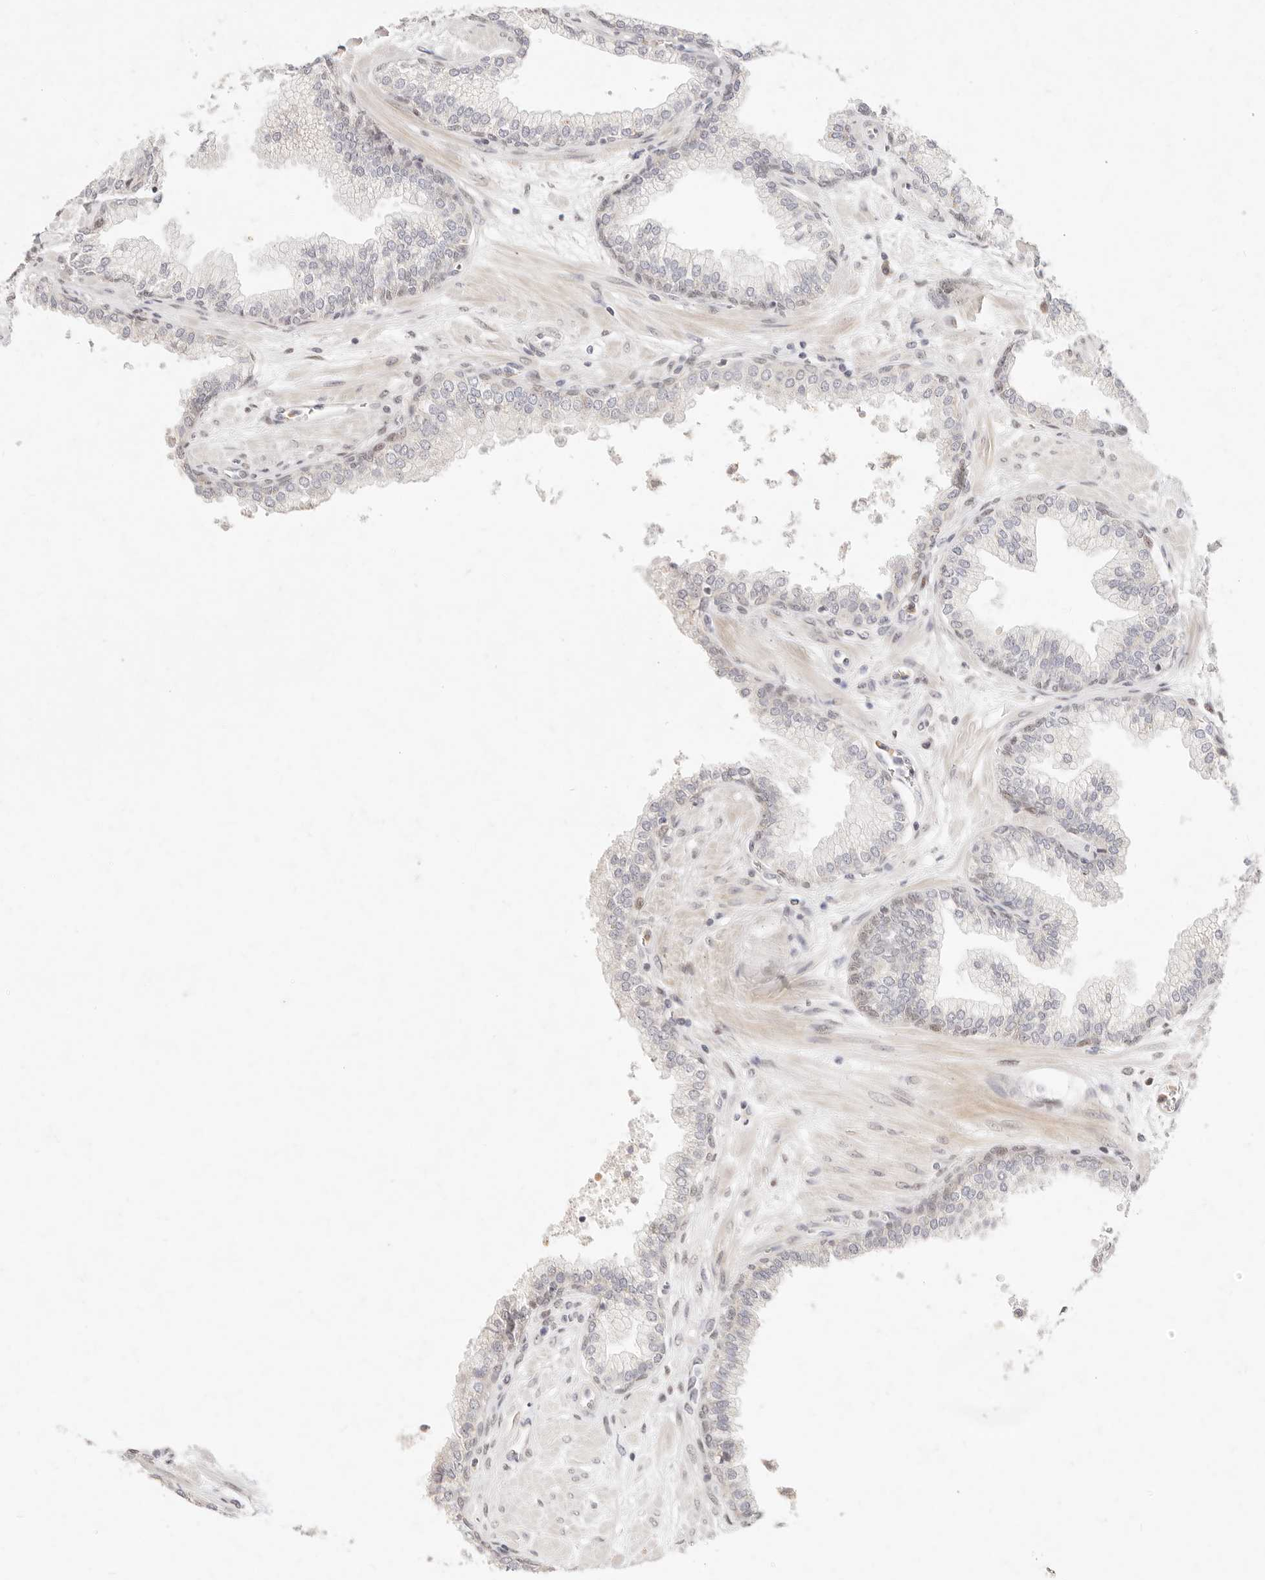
{"staining": {"intensity": "weak", "quantity": "<25%", "location": "cytoplasmic/membranous,nuclear"}, "tissue": "prostate", "cell_type": "Glandular cells", "image_type": "normal", "snomed": [{"axis": "morphology", "description": "Normal tissue, NOS"}, {"axis": "morphology", "description": "Urothelial carcinoma, Low grade"}, {"axis": "topography", "description": "Urinary bladder"}, {"axis": "topography", "description": "Prostate"}], "caption": "Micrograph shows no significant protein positivity in glandular cells of normal prostate.", "gene": "ASCL3", "patient": {"sex": "male", "age": 60}}